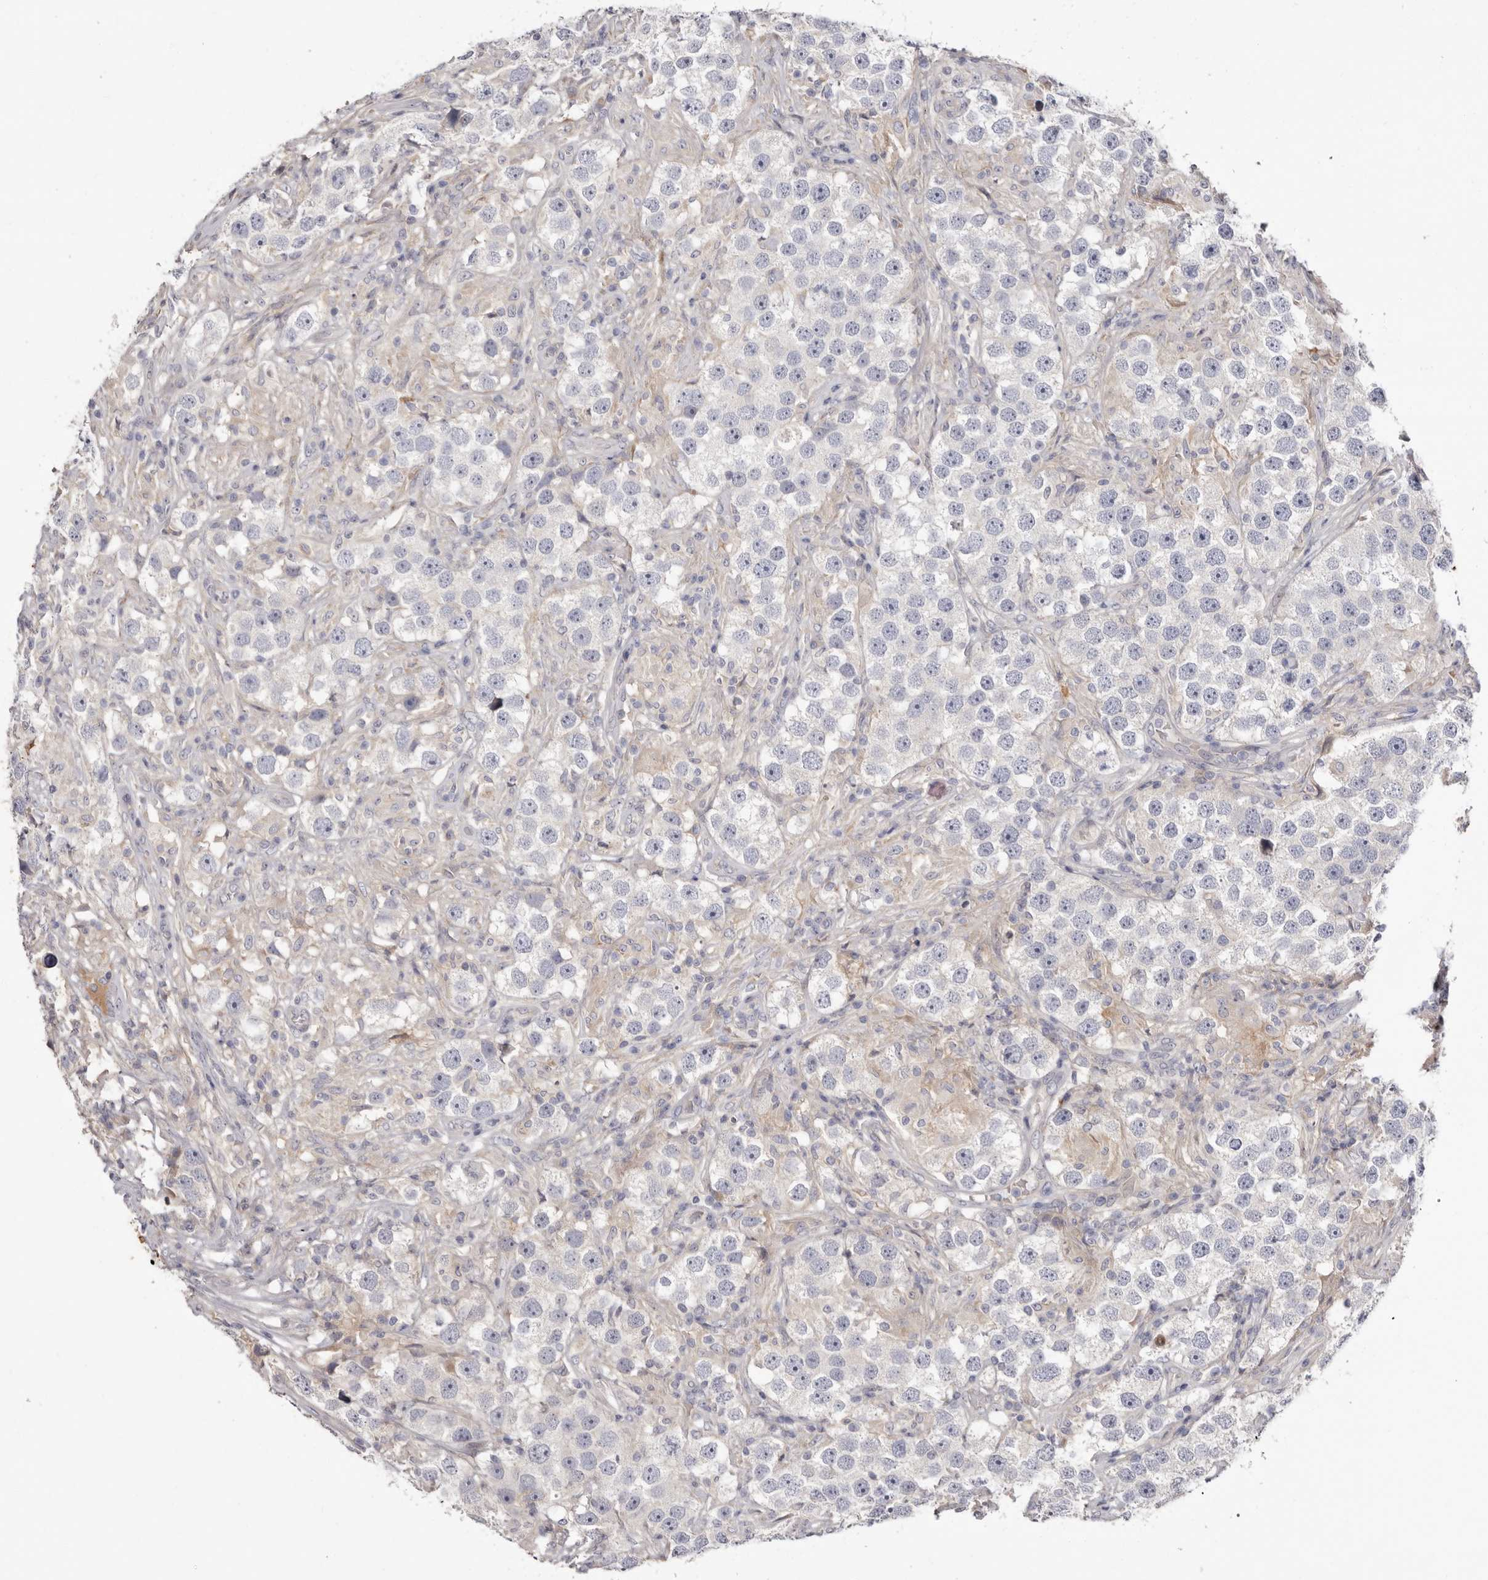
{"staining": {"intensity": "negative", "quantity": "none", "location": "none"}, "tissue": "testis cancer", "cell_type": "Tumor cells", "image_type": "cancer", "snomed": [{"axis": "morphology", "description": "Seminoma, NOS"}, {"axis": "topography", "description": "Testis"}], "caption": "The IHC photomicrograph has no significant positivity in tumor cells of testis seminoma tissue.", "gene": "STK16", "patient": {"sex": "male", "age": 49}}